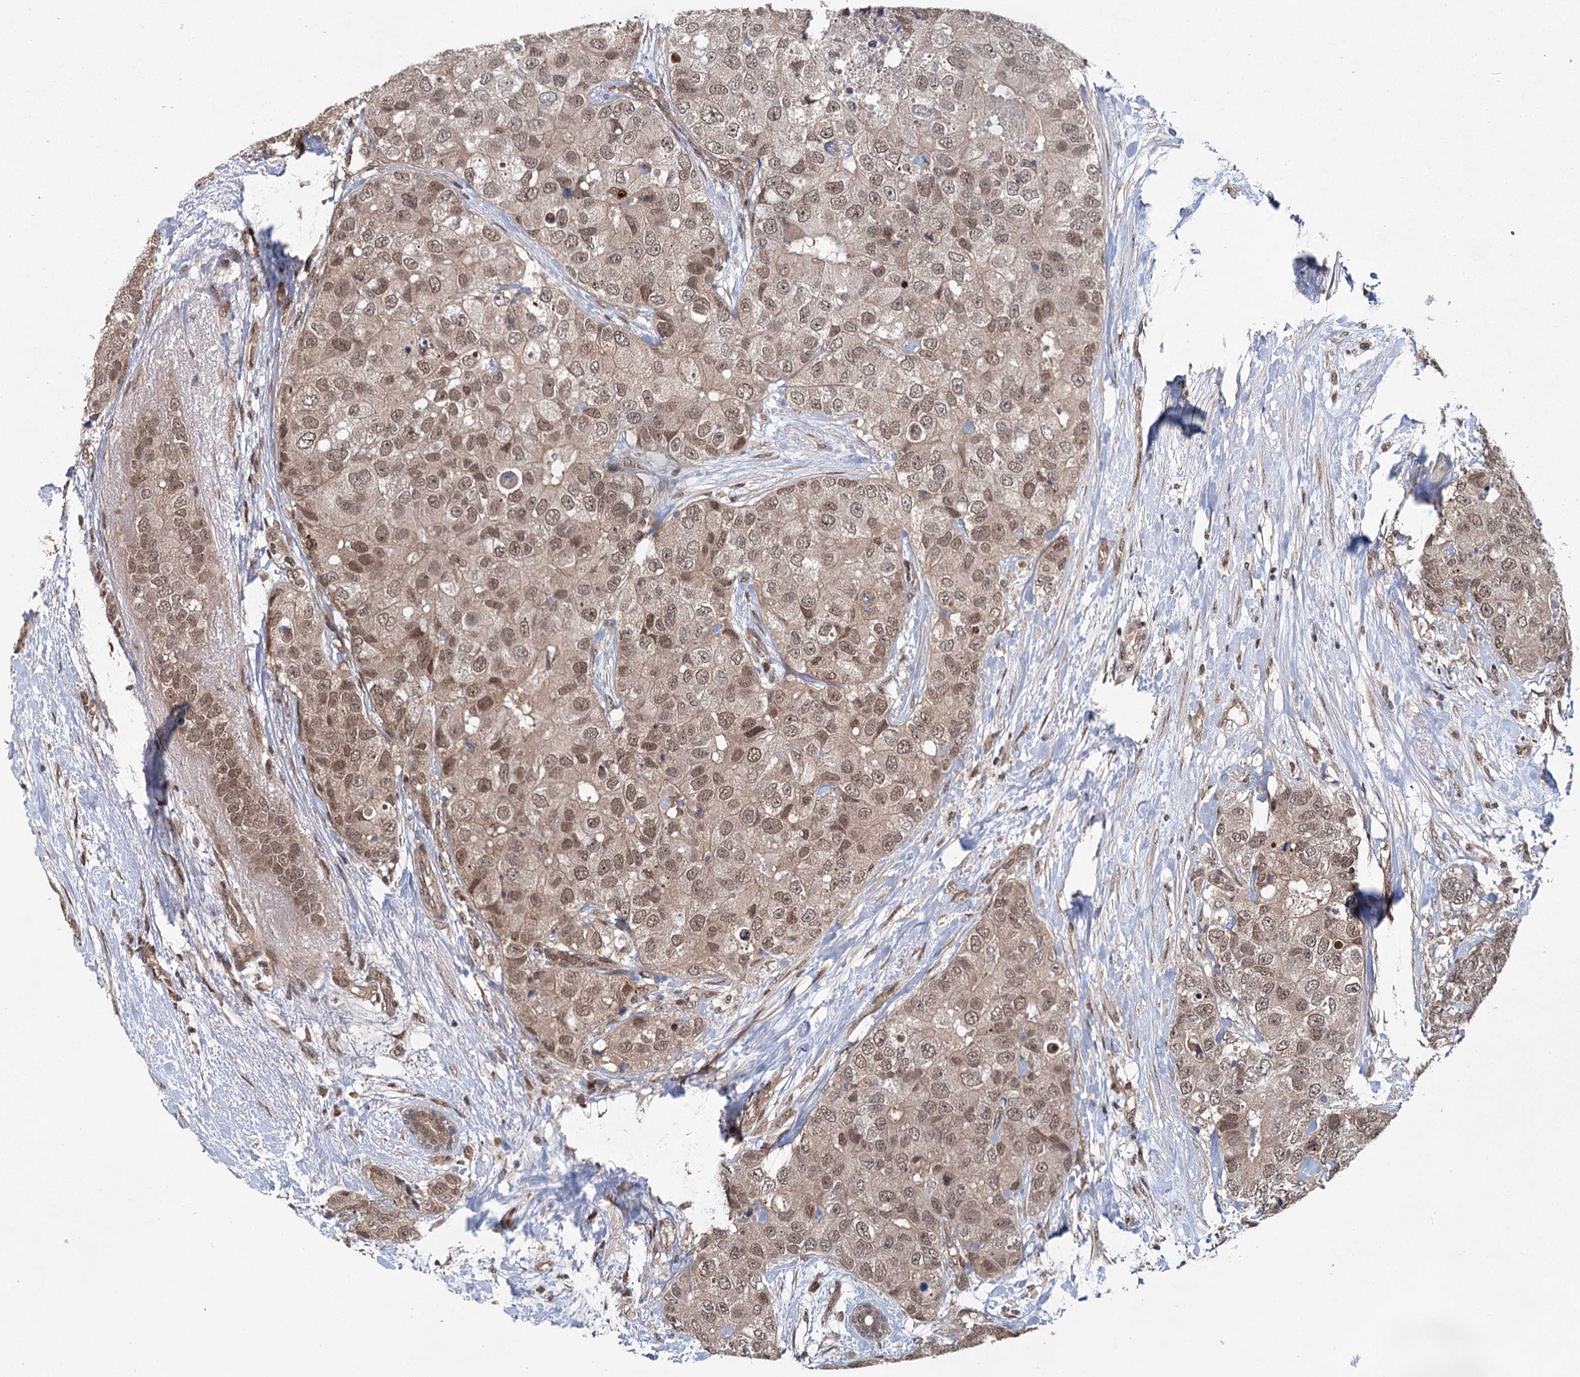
{"staining": {"intensity": "moderate", "quantity": ">75%", "location": "cytoplasmic/membranous,nuclear"}, "tissue": "breast cancer", "cell_type": "Tumor cells", "image_type": "cancer", "snomed": [{"axis": "morphology", "description": "Duct carcinoma"}, {"axis": "topography", "description": "Breast"}], "caption": "A high-resolution histopathology image shows IHC staining of breast intraductal carcinoma, which demonstrates moderate cytoplasmic/membranous and nuclear positivity in approximately >75% of tumor cells.", "gene": "MYG1", "patient": {"sex": "female", "age": 62}}